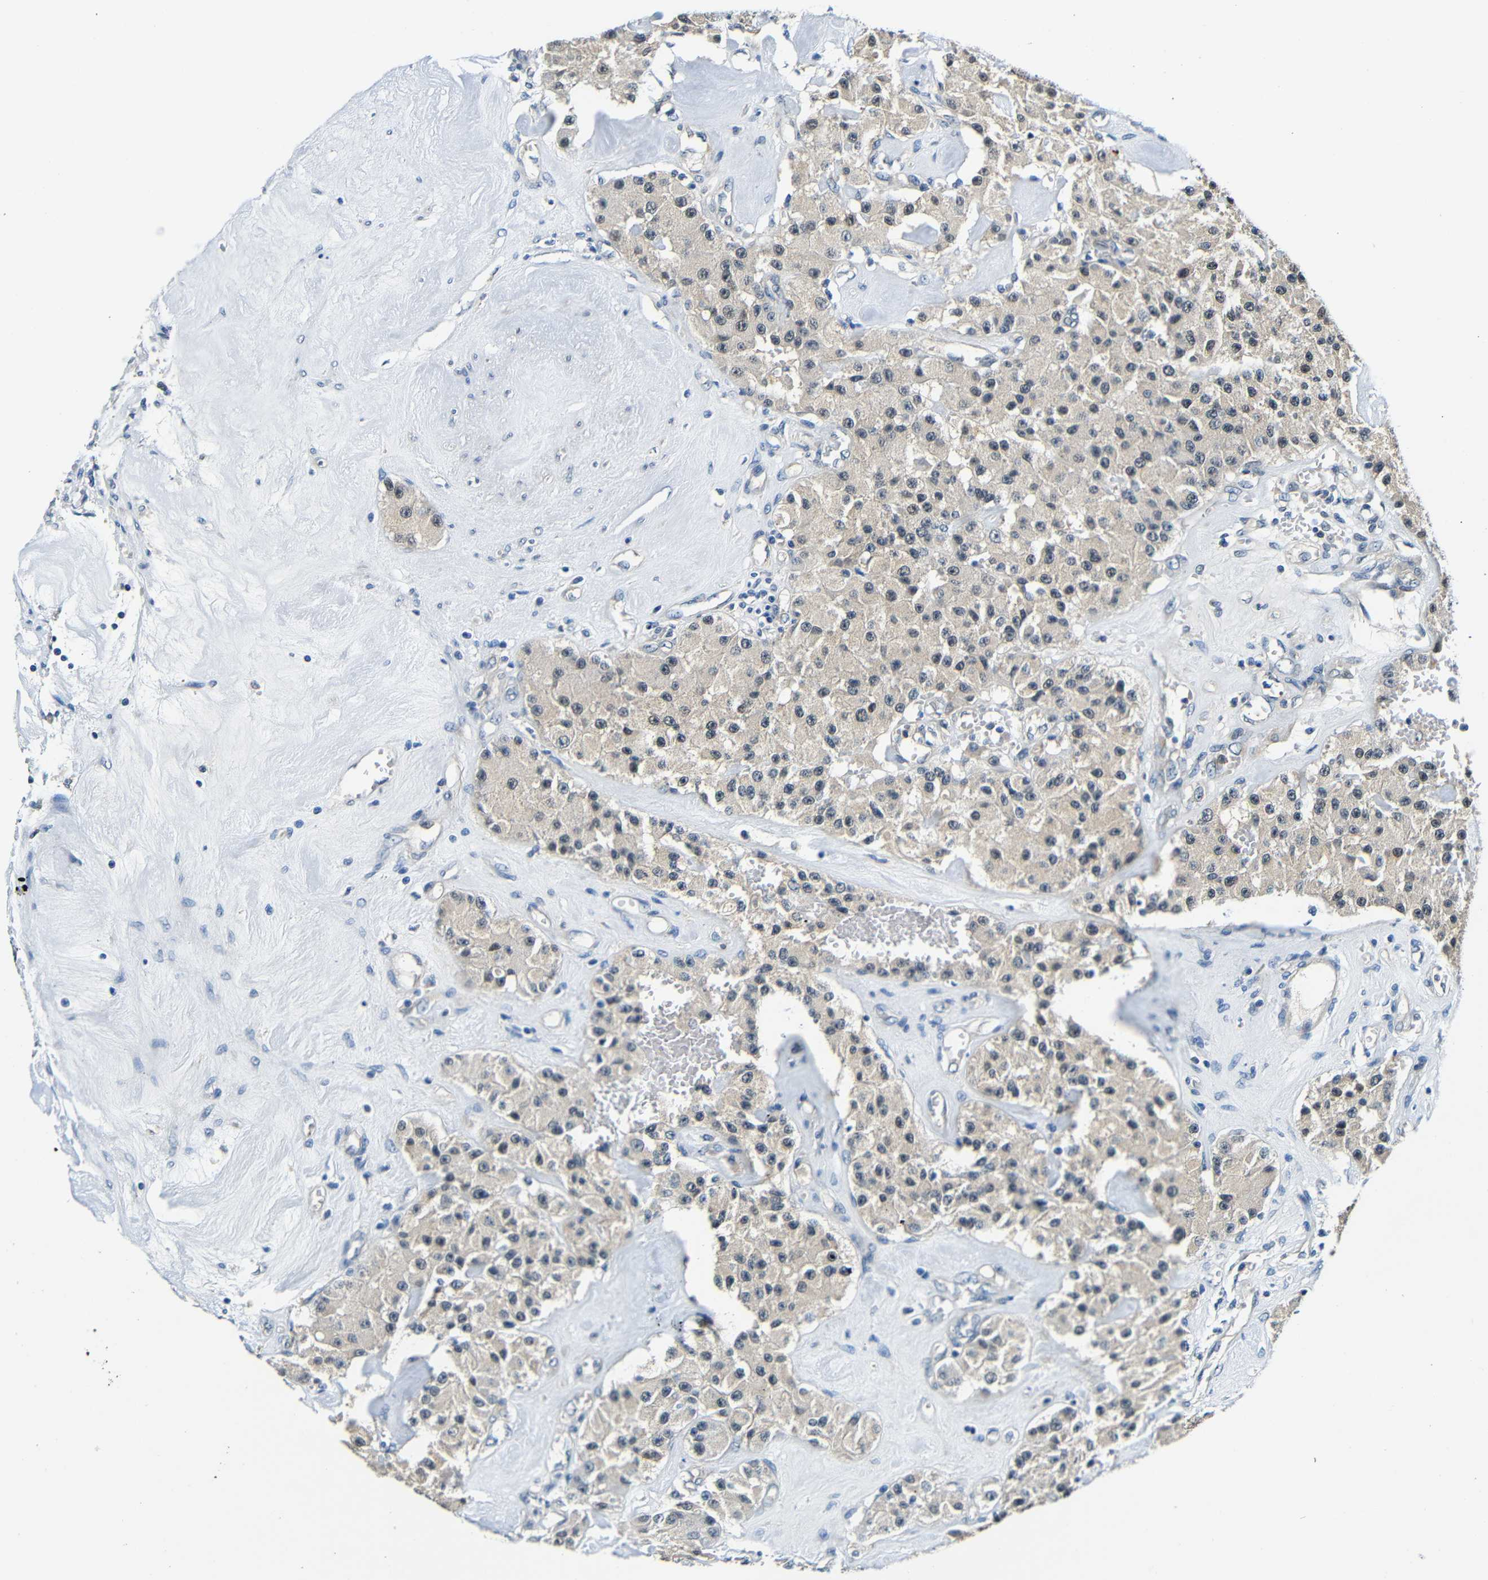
{"staining": {"intensity": "weak", "quantity": ">75%", "location": "cytoplasmic/membranous"}, "tissue": "carcinoid", "cell_type": "Tumor cells", "image_type": "cancer", "snomed": [{"axis": "morphology", "description": "Carcinoid, malignant, NOS"}, {"axis": "topography", "description": "Pancreas"}], "caption": "Human carcinoid stained for a protein (brown) exhibits weak cytoplasmic/membranous positive staining in approximately >75% of tumor cells.", "gene": "ADAP1", "patient": {"sex": "male", "age": 41}}